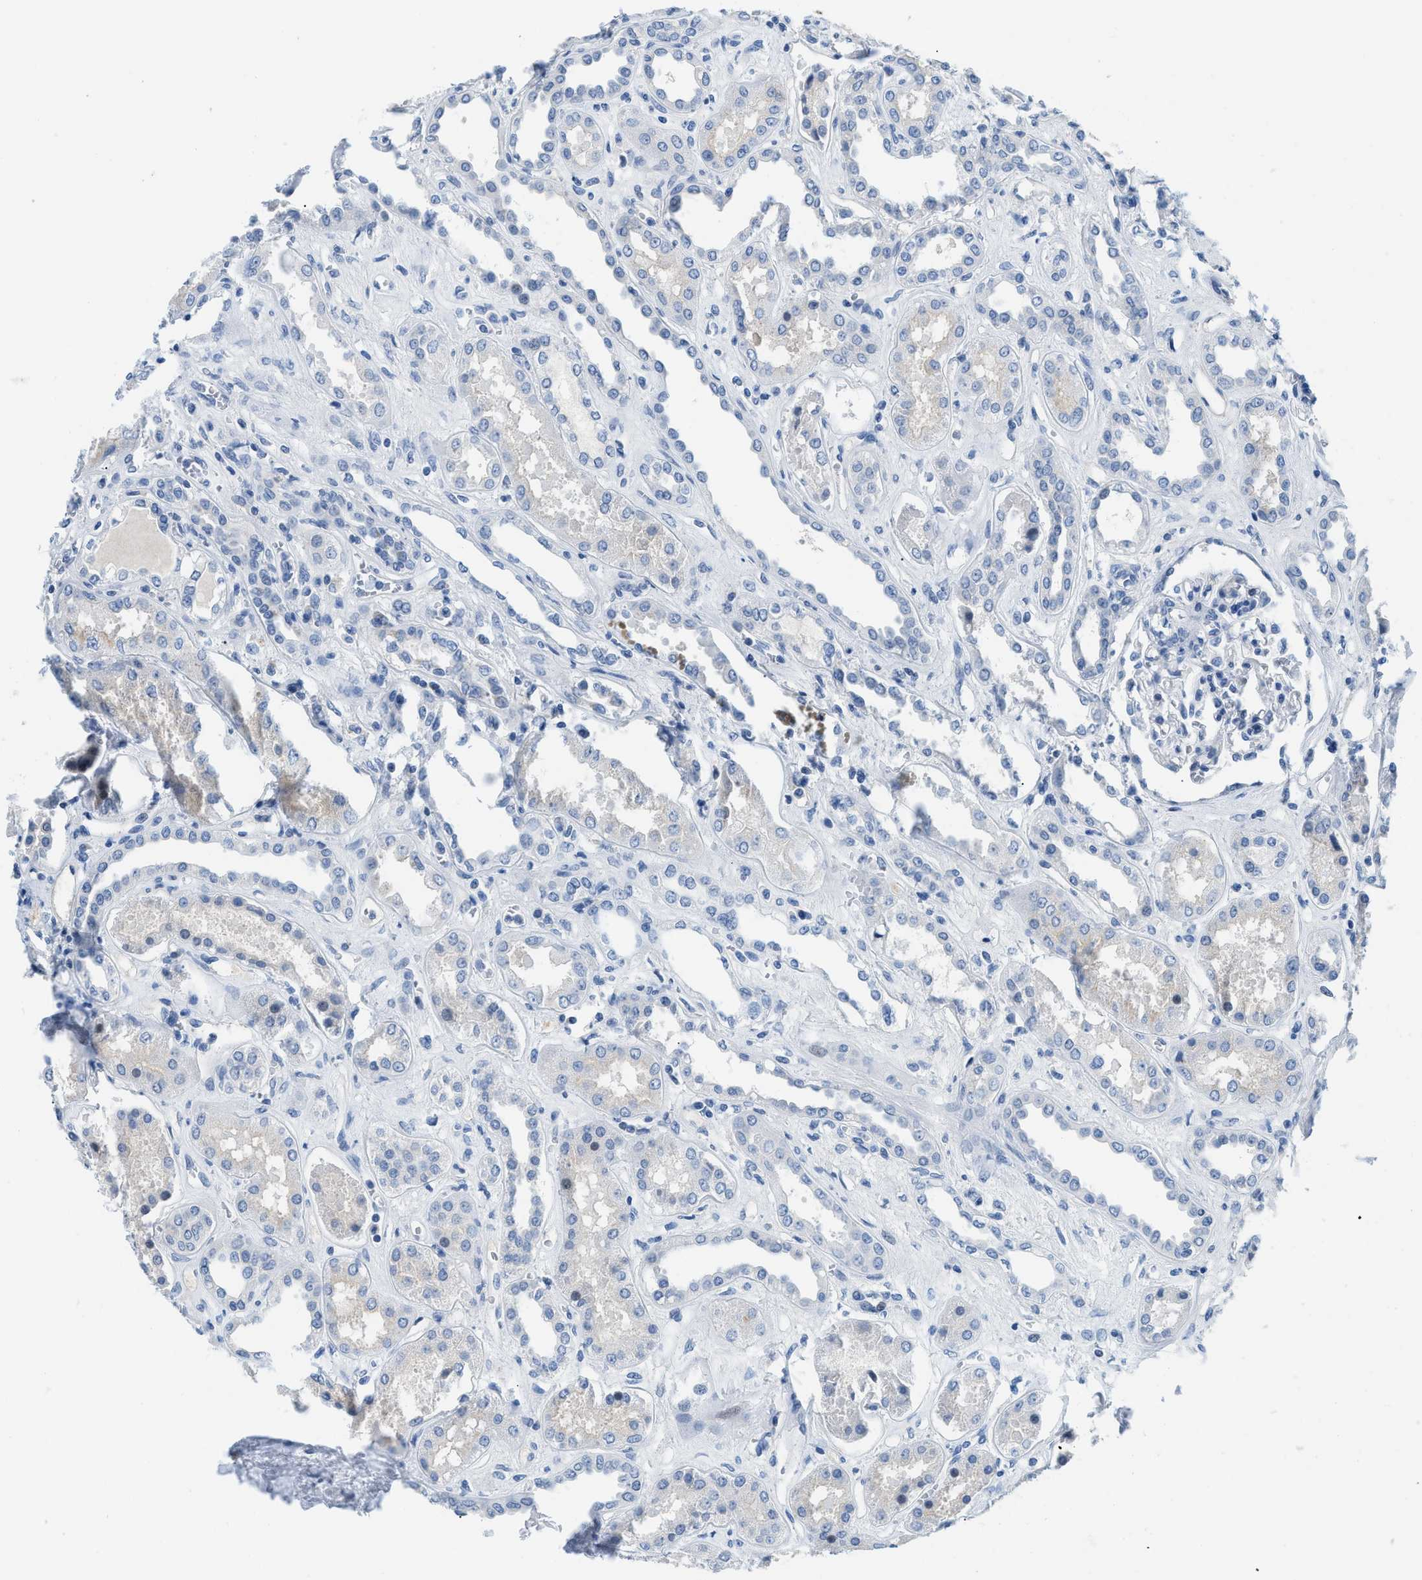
{"staining": {"intensity": "negative", "quantity": "none", "location": "none"}, "tissue": "kidney", "cell_type": "Cells in glomeruli", "image_type": "normal", "snomed": [{"axis": "morphology", "description": "Normal tissue, NOS"}, {"axis": "topography", "description": "Kidney"}], "caption": "Protein analysis of benign kidney demonstrates no significant expression in cells in glomeruli.", "gene": "MBL2", "patient": {"sex": "male", "age": 59}}